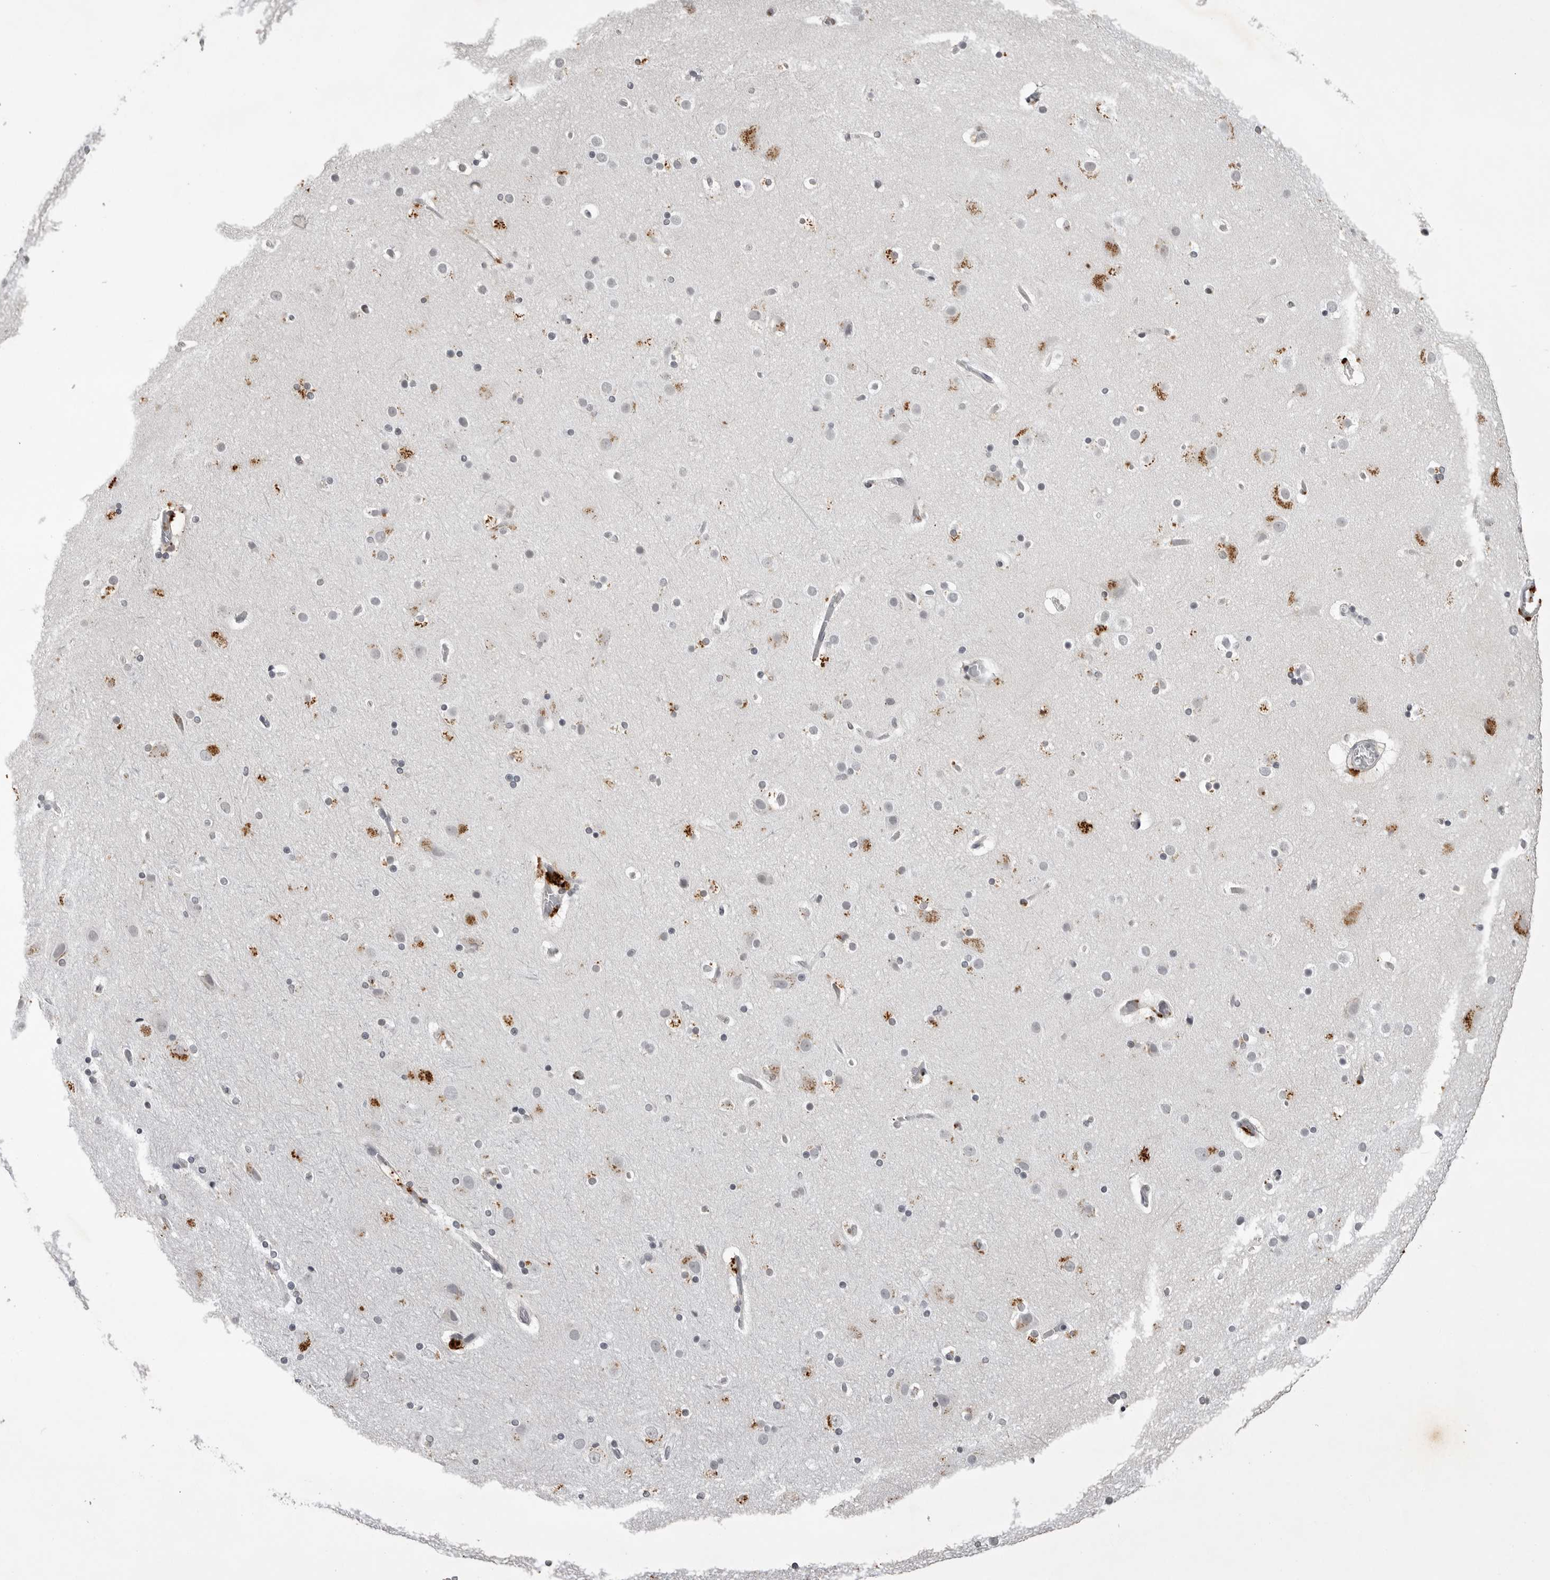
{"staining": {"intensity": "negative", "quantity": "none", "location": "none"}, "tissue": "cerebral cortex", "cell_type": "Endothelial cells", "image_type": "normal", "snomed": [{"axis": "morphology", "description": "Normal tissue, NOS"}, {"axis": "topography", "description": "Cerebral cortex"}], "caption": "This micrograph is of benign cerebral cortex stained with immunohistochemistry (IHC) to label a protein in brown with the nuclei are counter-stained blue. There is no expression in endothelial cells.", "gene": "RRM1", "patient": {"sex": "male", "age": 57}}